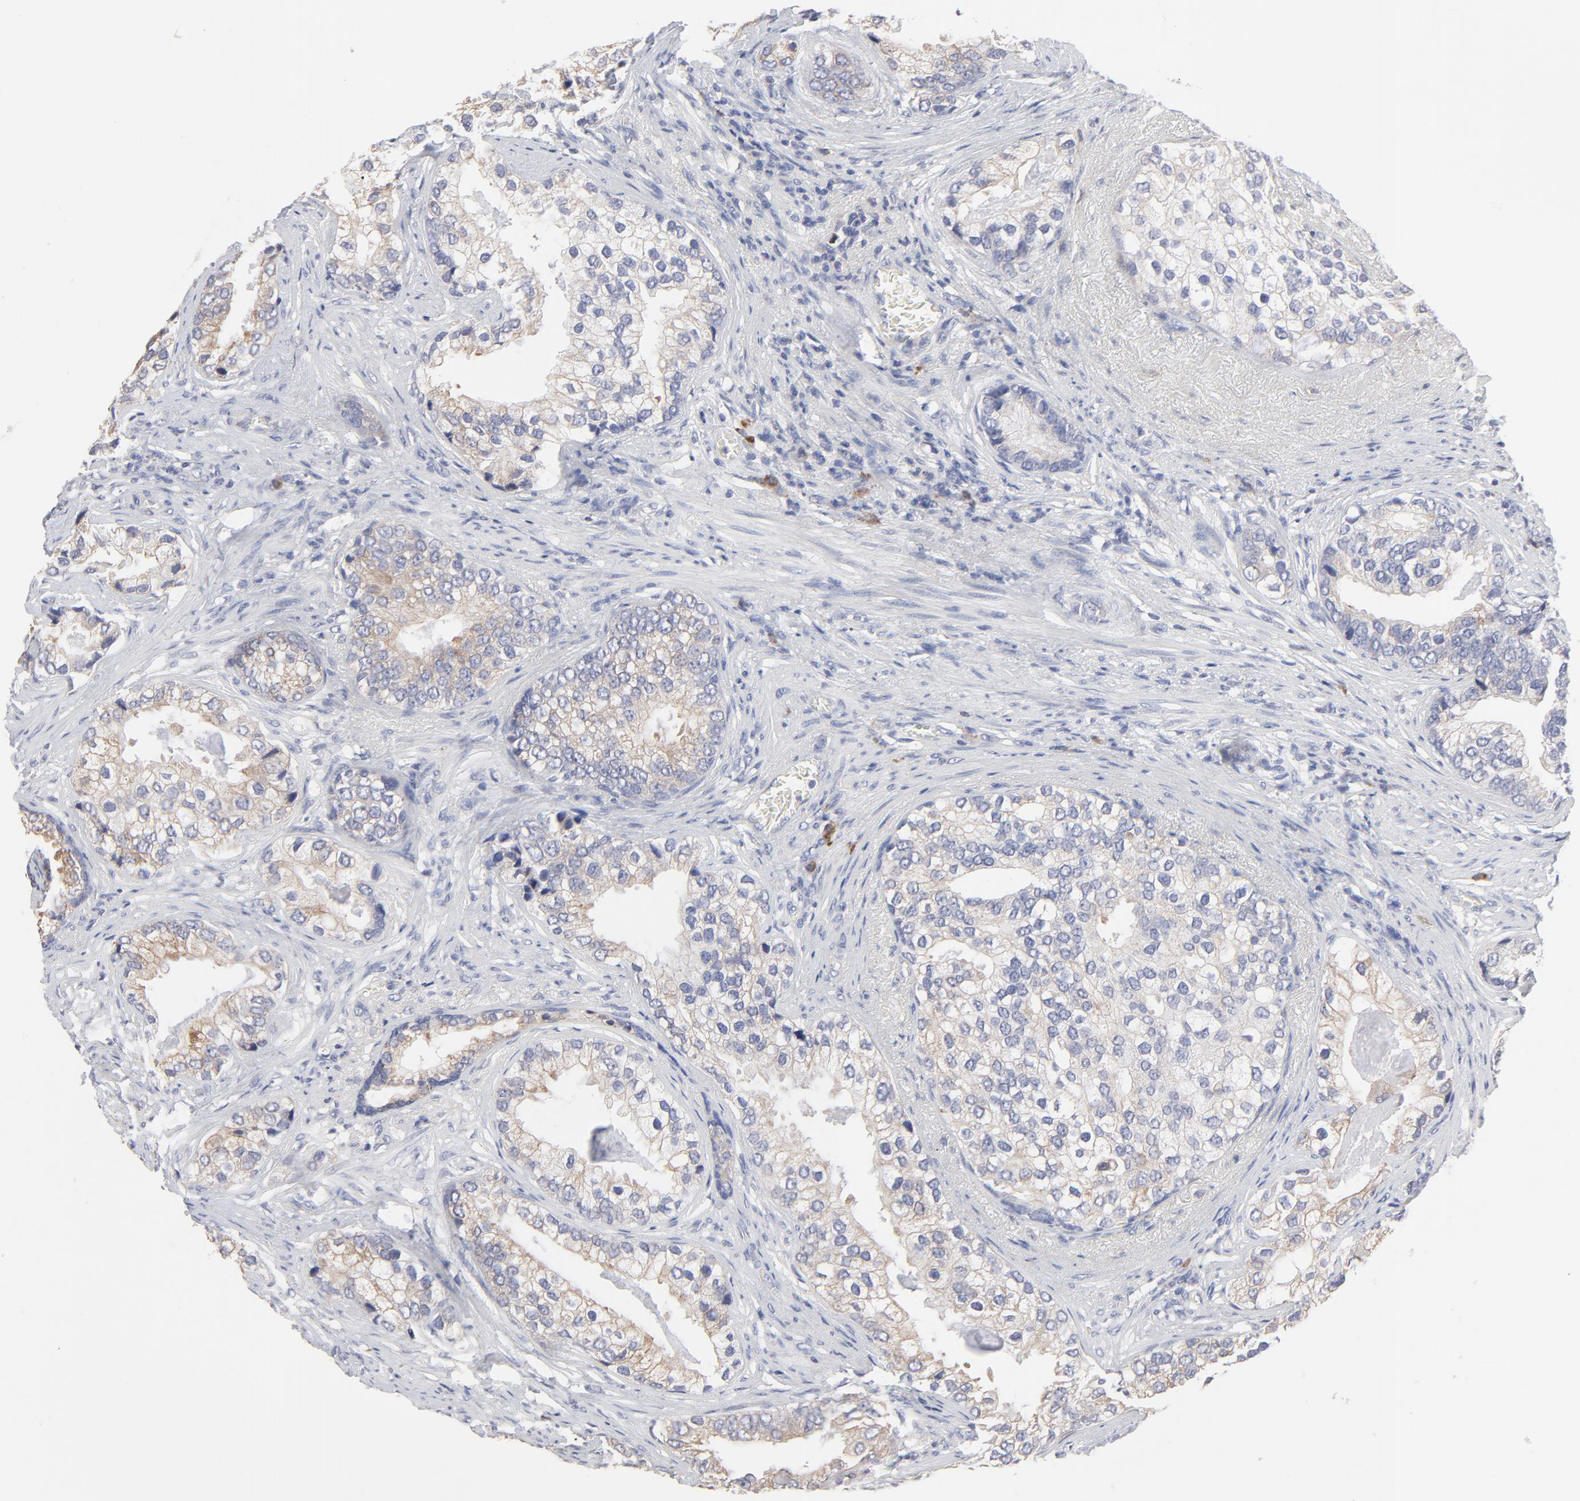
{"staining": {"intensity": "weak", "quantity": ">75%", "location": "cytoplasmic/membranous"}, "tissue": "prostate cancer", "cell_type": "Tumor cells", "image_type": "cancer", "snomed": [{"axis": "morphology", "description": "Adenocarcinoma, Low grade"}, {"axis": "topography", "description": "Prostate"}], "caption": "Protein expression by immunohistochemistry displays weak cytoplasmic/membranous positivity in about >75% of tumor cells in adenocarcinoma (low-grade) (prostate).", "gene": "TRIM22", "patient": {"sex": "male", "age": 71}}